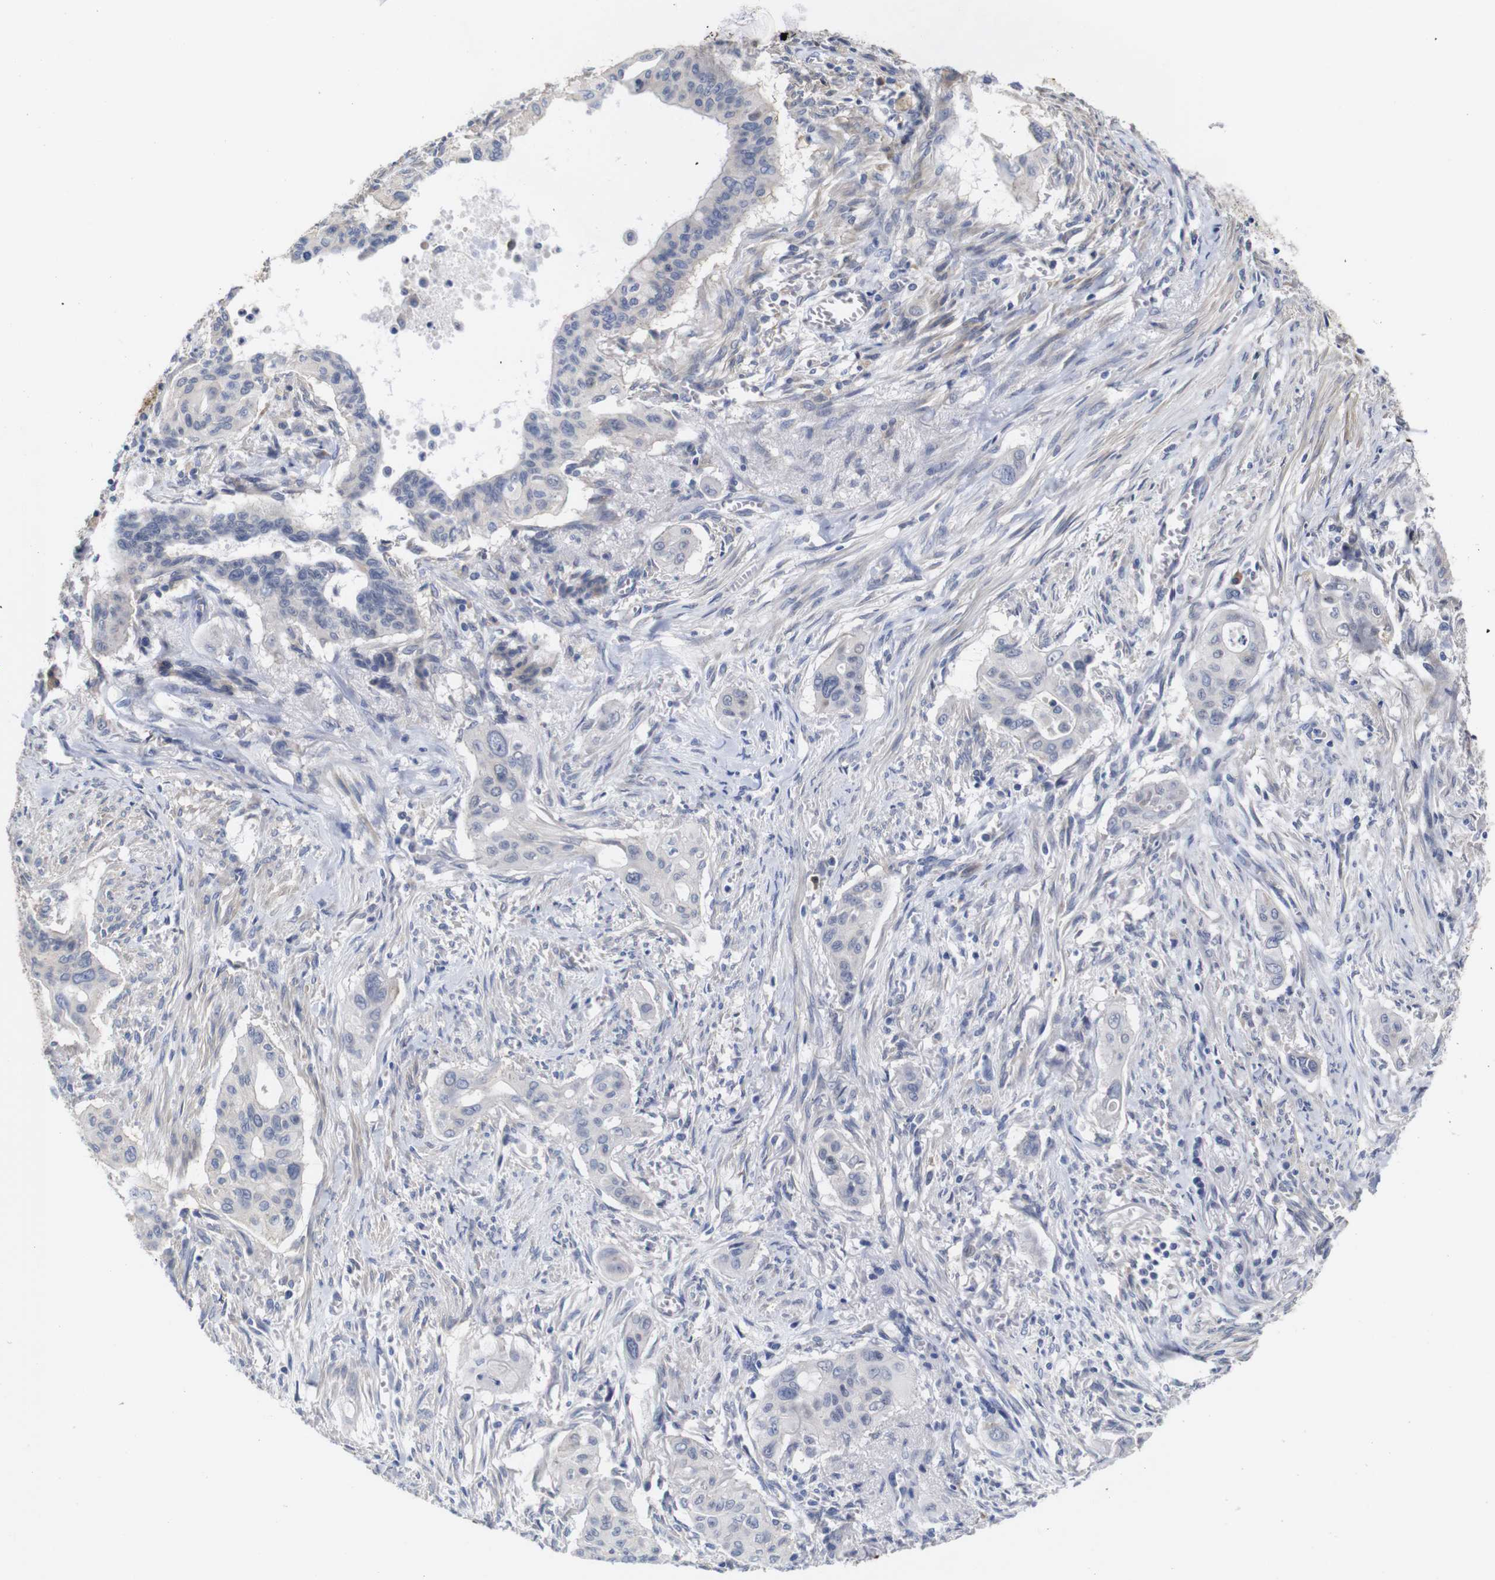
{"staining": {"intensity": "negative", "quantity": "none", "location": "none"}, "tissue": "pancreatic cancer", "cell_type": "Tumor cells", "image_type": "cancer", "snomed": [{"axis": "morphology", "description": "Adenocarcinoma, NOS"}, {"axis": "topography", "description": "Pancreas"}], "caption": "Immunohistochemistry (IHC) of adenocarcinoma (pancreatic) demonstrates no expression in tumor cells.", "gene": "TCEAL9", "patient": {"sex": "male", "age": 77}}